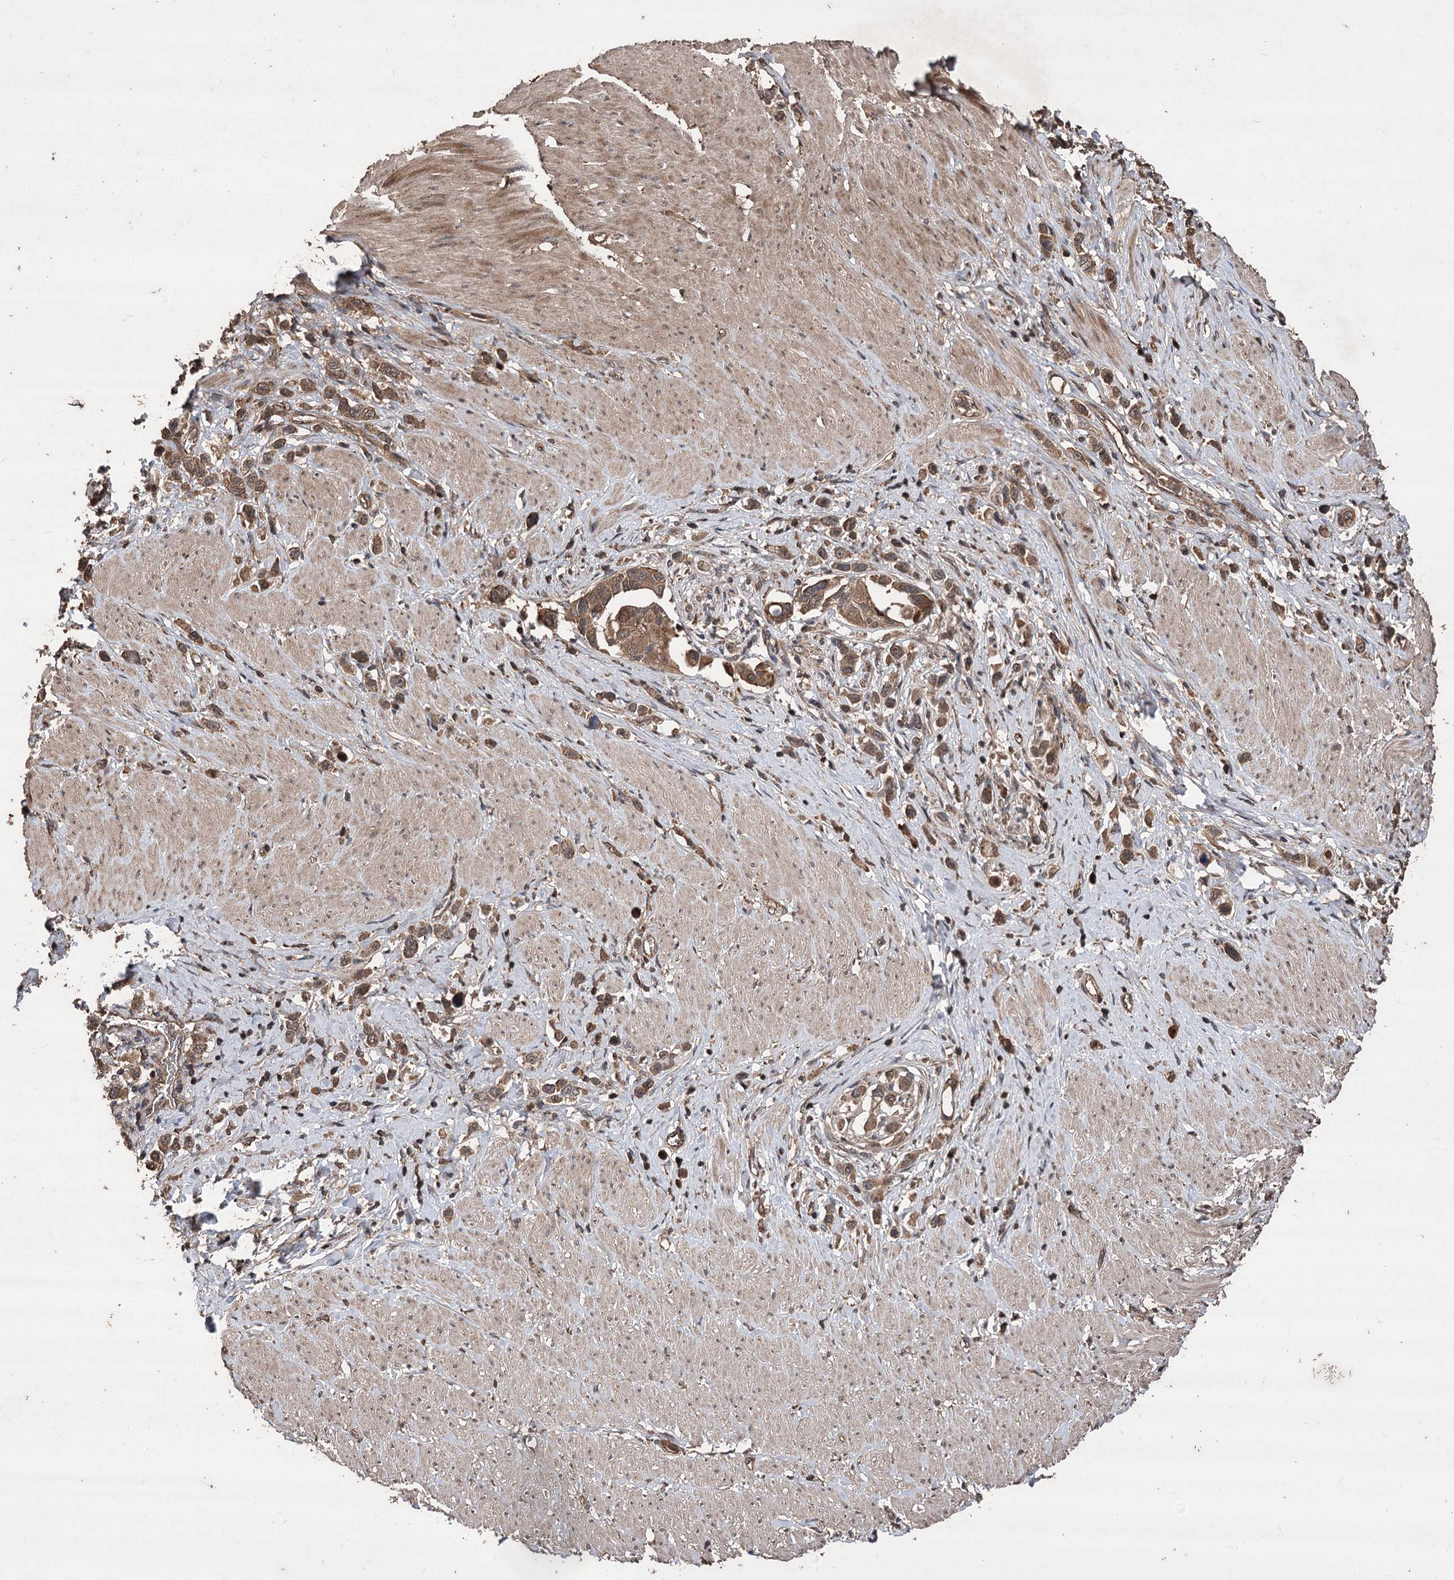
{"staining": {"intensity": "moderate", "quantity": ">75%", "location": "cytoplasmic/membranous"}, "tissue": "stomach cancer", "cell_type": "Tumor cells", "image_type": "cancer", "snomed": [{"axis": "morphology", "description": "Normal tissue, NOS"}, {"axis": "morphology", "description": "Adenocarcinoma, NOS"}, {"axis": "topography", "description": "Stomach, upper"}, {"axis": "topography", "description": "Stomach"}], "caption": "Stomach adenocarcinoma tissue shows moderate cytoplasmic/membranous staining in about >75% of tumor cells, visualized by immunohistochemistry.", "gene": "RASSF3", "patient": {"sex": "female", "age": 65}}